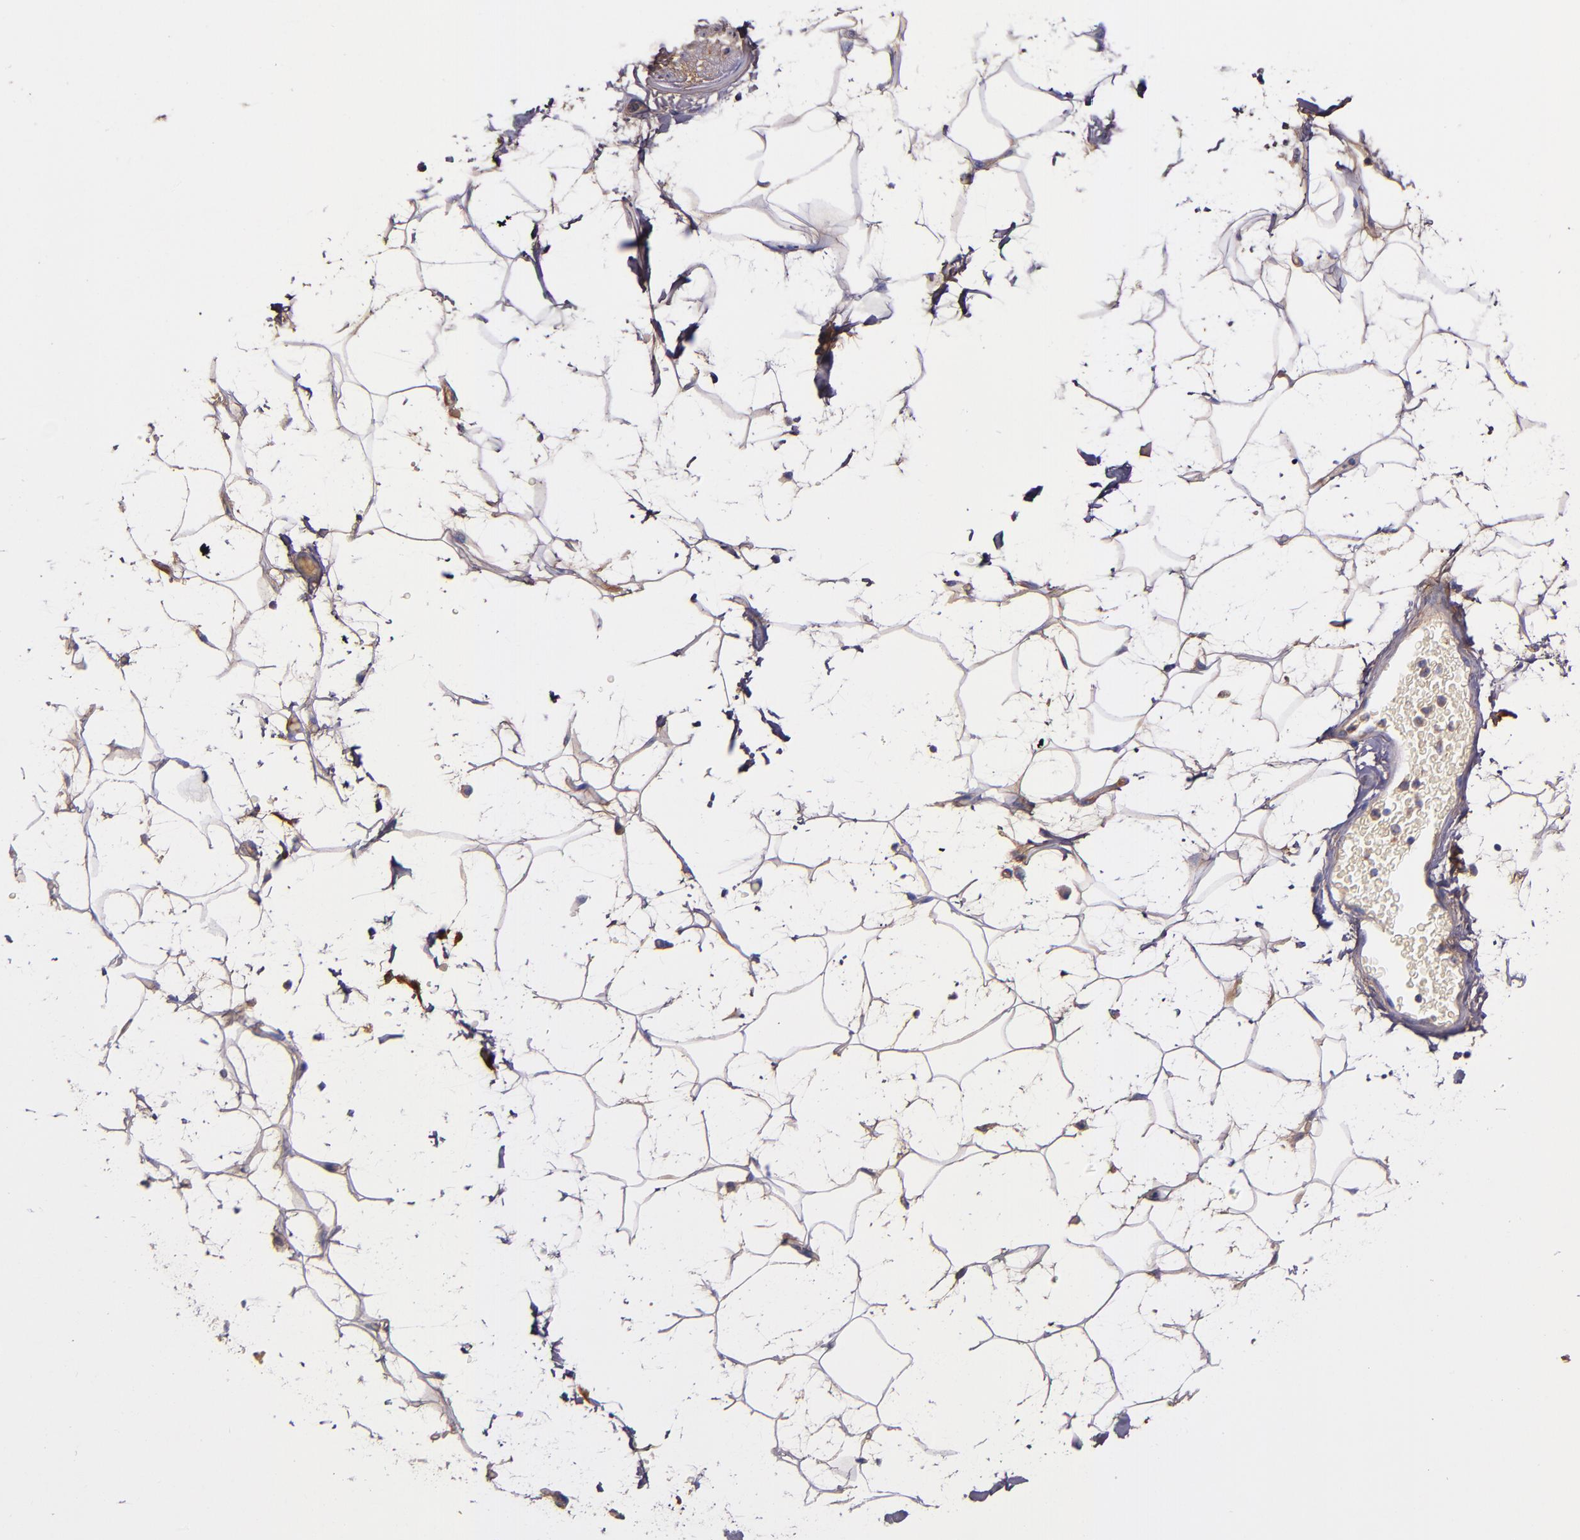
{"staining": {"intensity": "moderate", "quantity": ">75%", "location": "cytoplasmic/membranous"}, "tissue": "adipose tissue", "cell_type": "Adipocytes", "image_type": "normal", "snomed": [{"axis": "morphology", "description": "Normal tissue, NOS"}, {"axis": "topography", "description": "Soft tissue"}], "caption": "Adipocytes display medium levels of moderate cytoplasmic/membranous positivity in approximately >75% of cells in normal human adipose tissue.", "gene": "CLEC3B", "patient": {"sex": "male", "age": 72}}